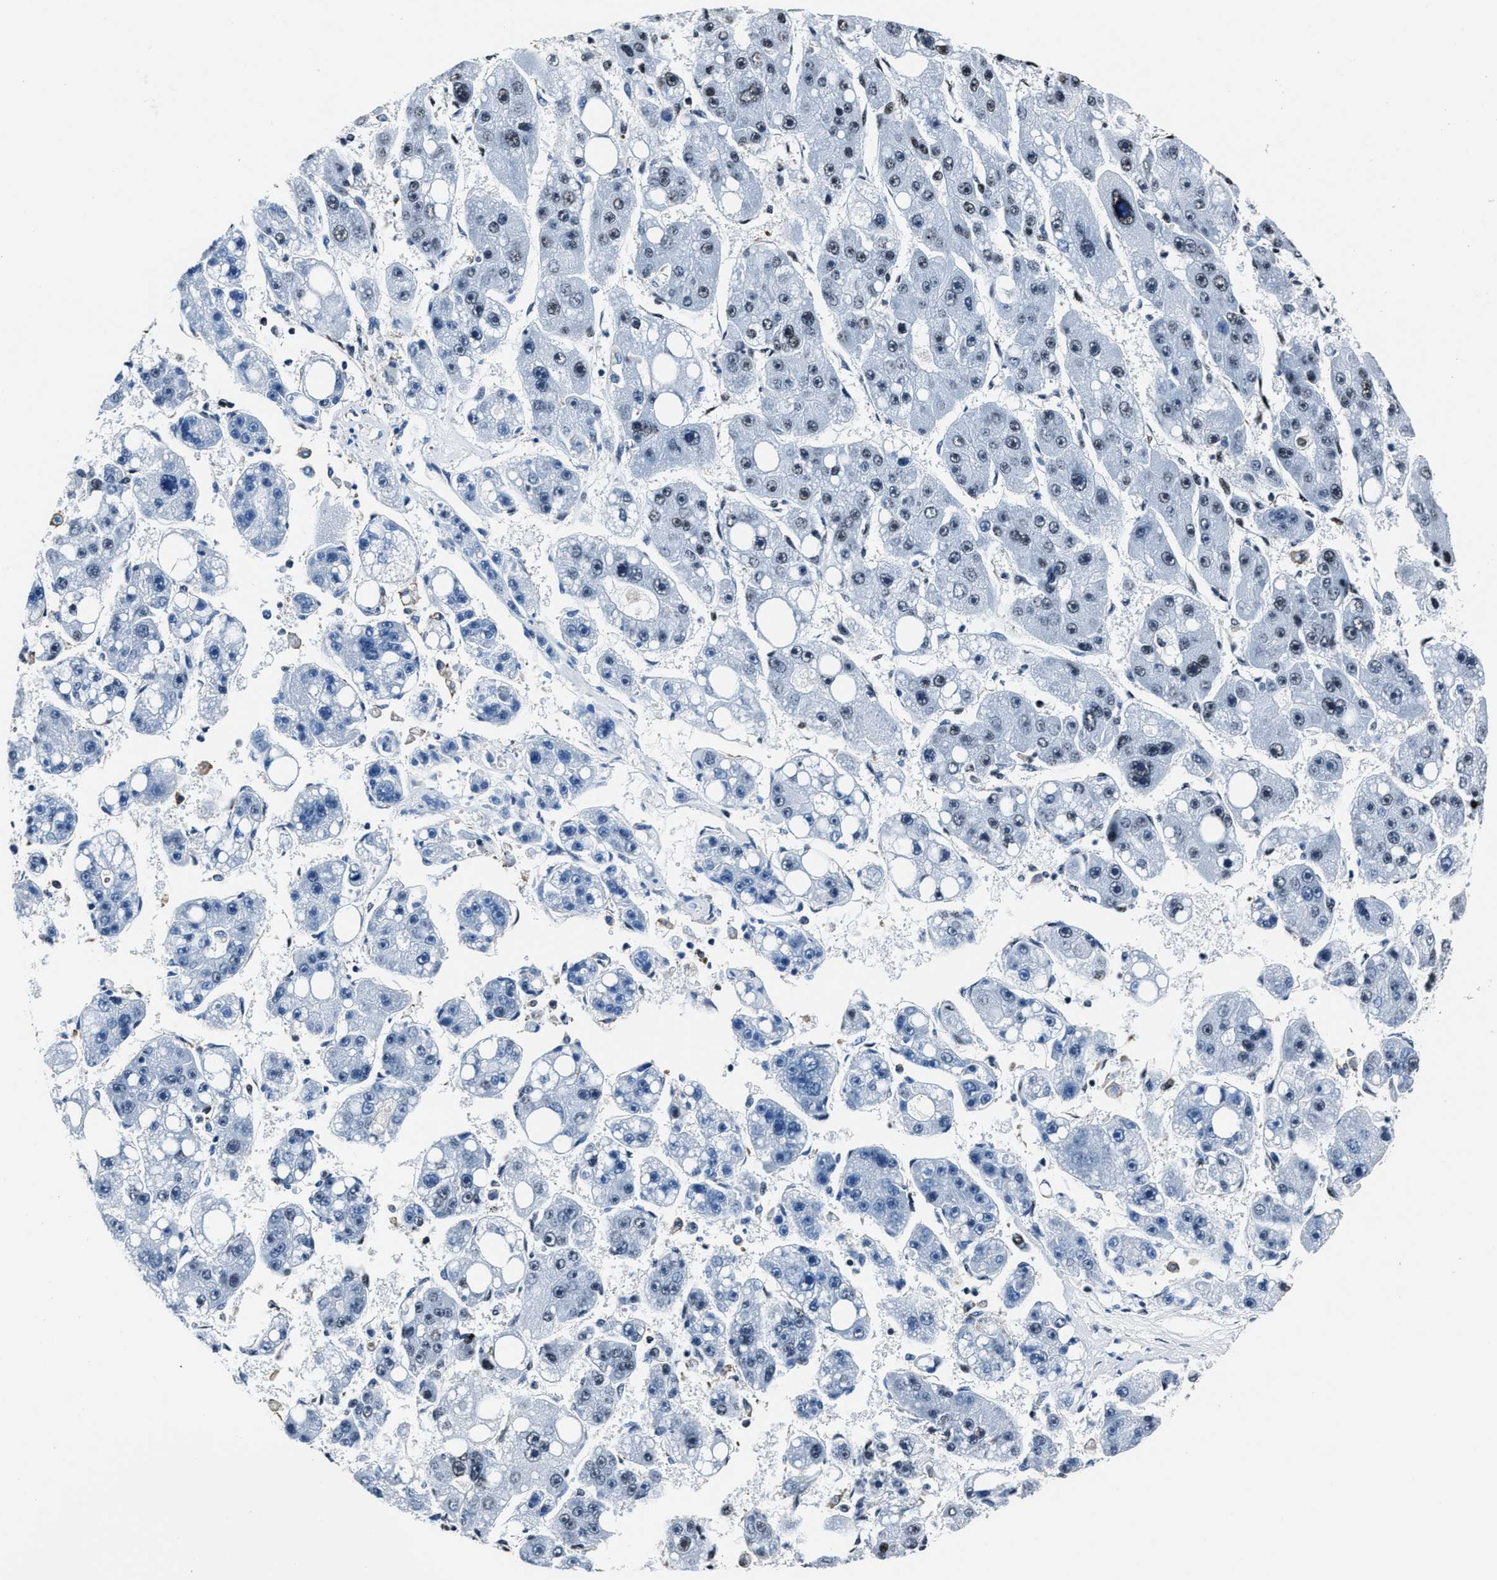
{"staining": {"intensity": "negative", "quantity": "none", "location": "none"}, "tissue": "liver cancer", "cell_type": "Tumor cells", "image_type": "cancer", "snomed": [{"axis": "morphology", "description": "Carcinoma, Hepatocellular, NOS"}, {"axis": "topography", "description": "Liver"}], "caption": "Liver cancer was stained to show a protein in brown. There is no significant staining in tumor cells.", "gene": "PPIE", "patient": {"sex": "female", "age": 61}}